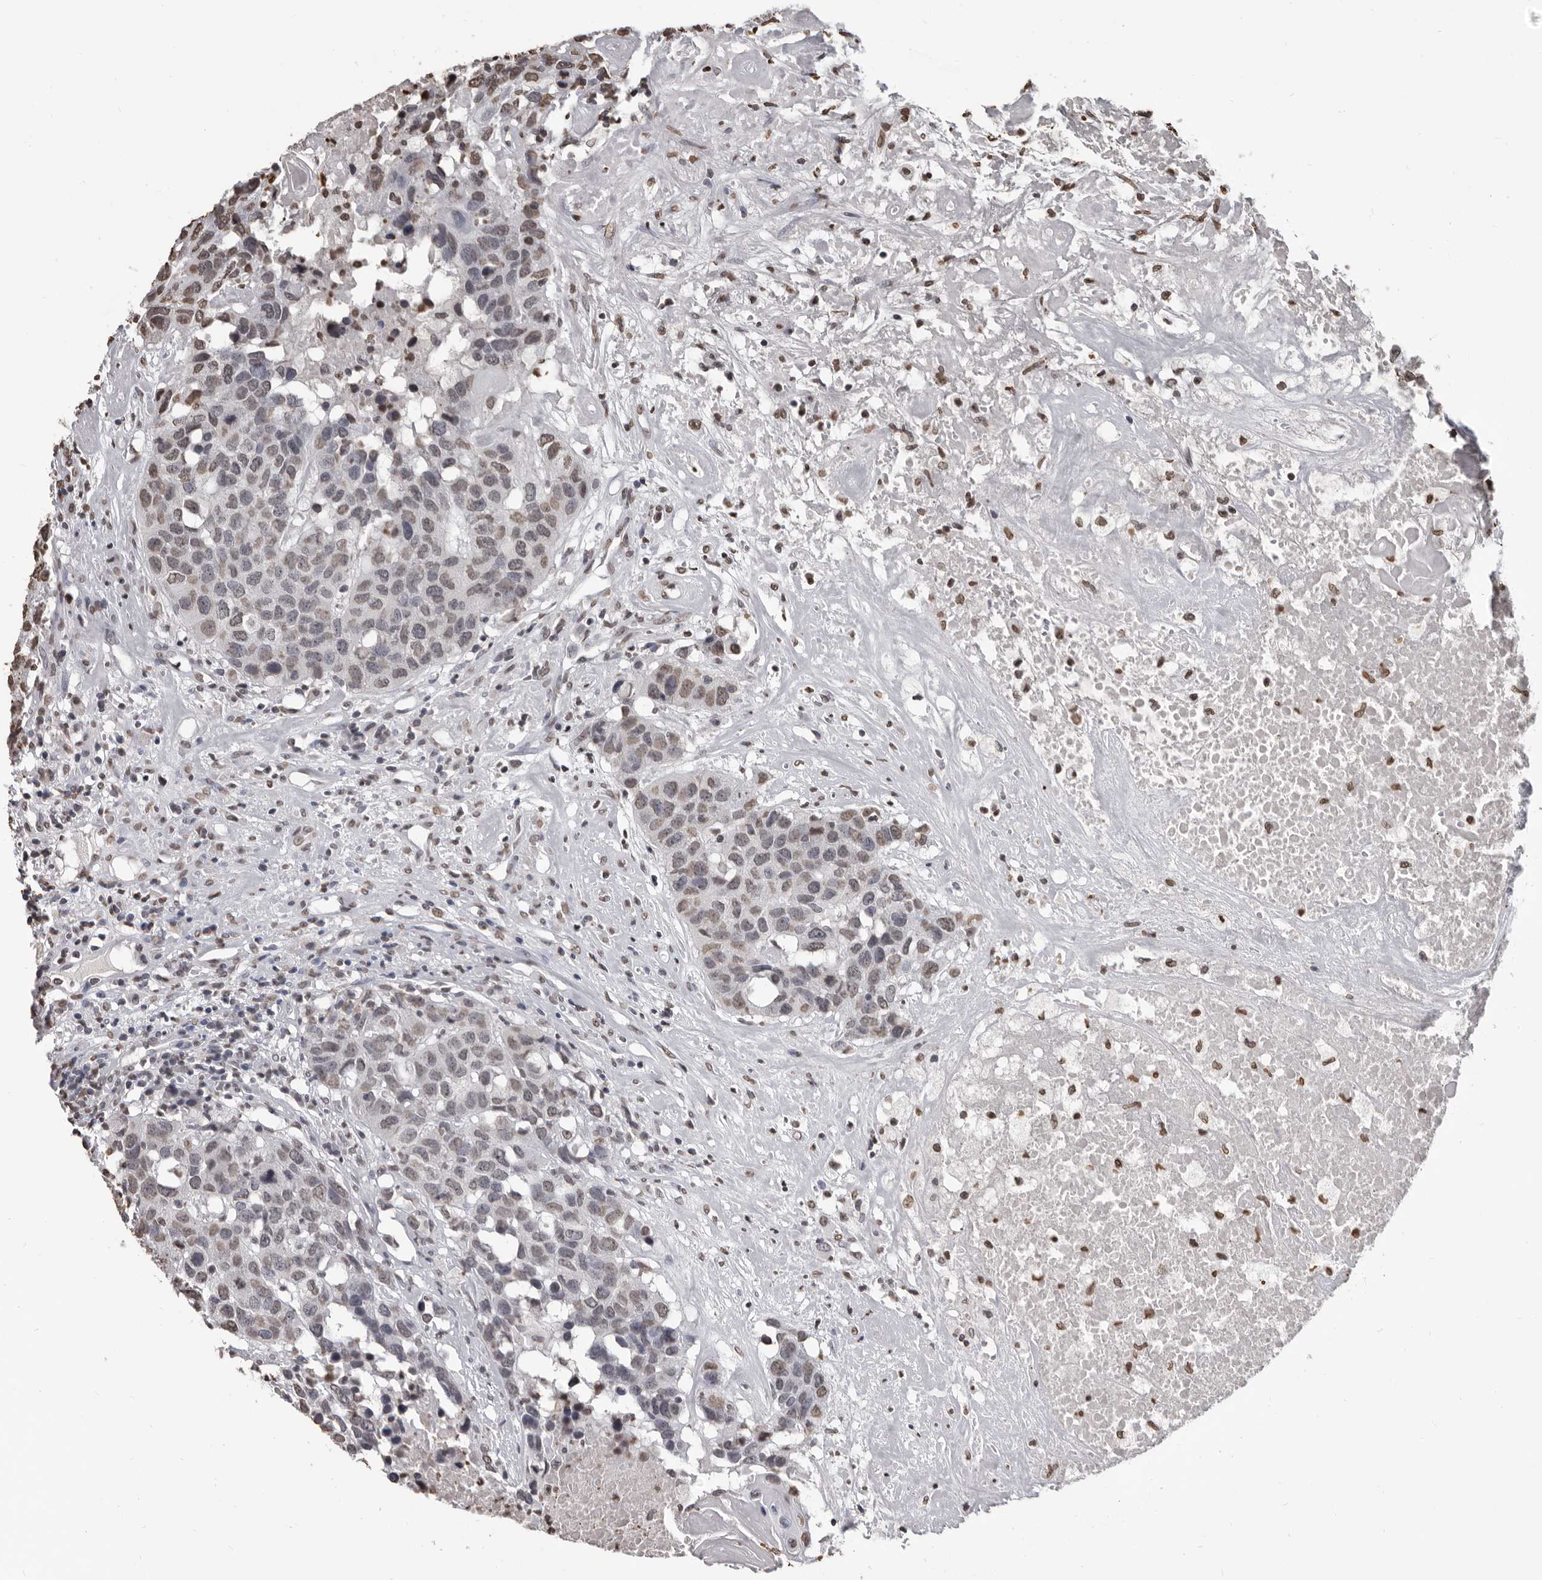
{"staining": {"intensity": "moderate", "quantity": "<25%", "location": "nuclear"}, "tissue": "head and neck cancer", "cell_type": "Tumor cells", "image_type": "cancer", "snomed": [{"axis": "morphology", "description": "Squamous cell carcinoma, NOS"}, {"axis": "topography", "description": "Head-Neck"}], "caption": "About <25% of tumor cells in human head and neck cancer show moderate nuclear protein staining as visualized by brown immunohistochemical staining.", "gene": "AHR", "patient": {"sex": "male", "age": 66}}